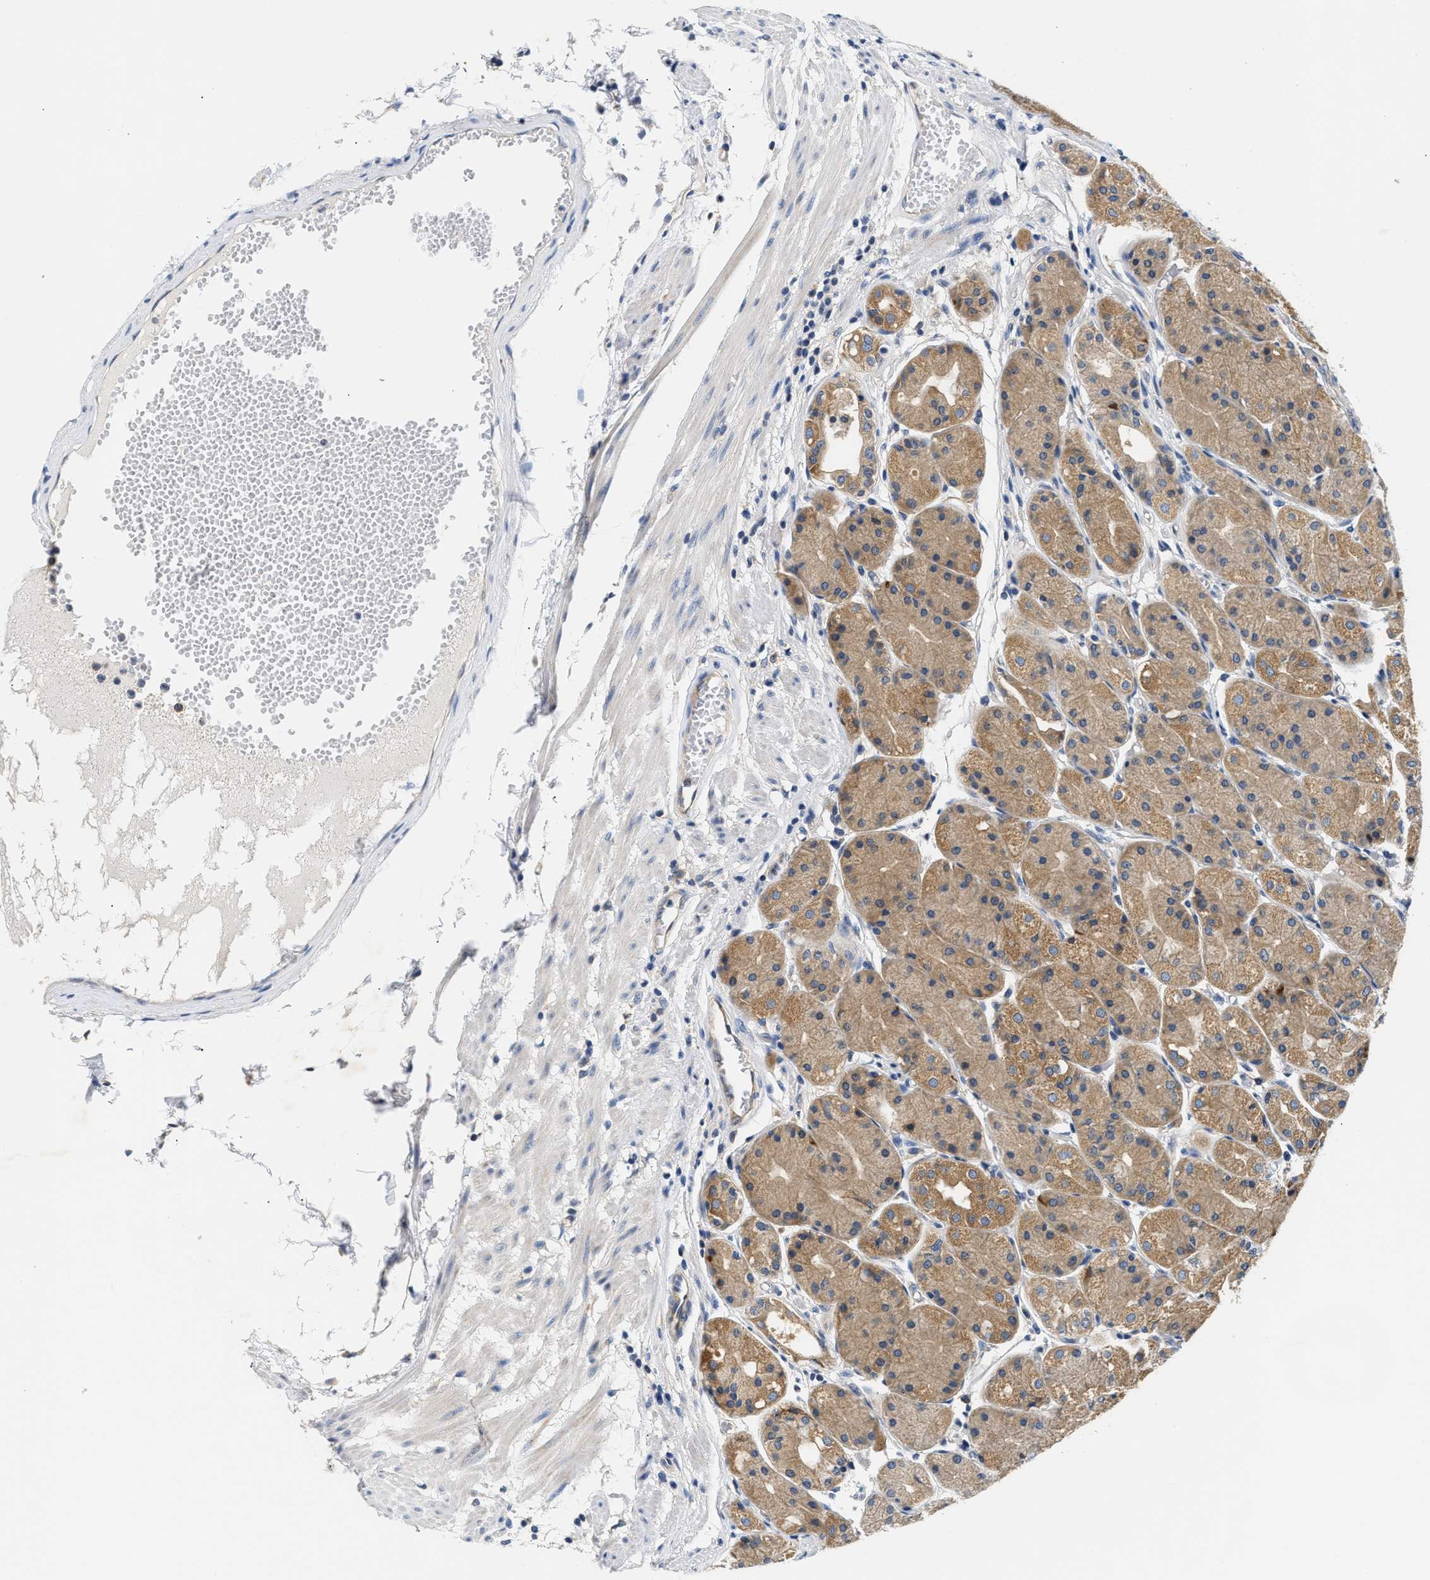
{"staining": {"intensity": "moderate", "quantity": ">75%", "location": "cytoplasmic/membranous"}, "tissue": "stomach", "cell_type": "Glandular cells", "image_type": "normal", "snomed": [{"axis": "morphology", "description": "Normal tissue, NOS"}, {"axis": "topography", "description": "Stomach, upper"}], "caption": "Brown immunohistochemical staining in unremarkable stomach shows moderate cytoplasmic/membranous expression in approximately >75% of glandular cells. (brown staining indicates protein expression, while blue staining denotes nuclei).", "gene": "FAM185A", "patient": {"sex": "male", "age": 72}}